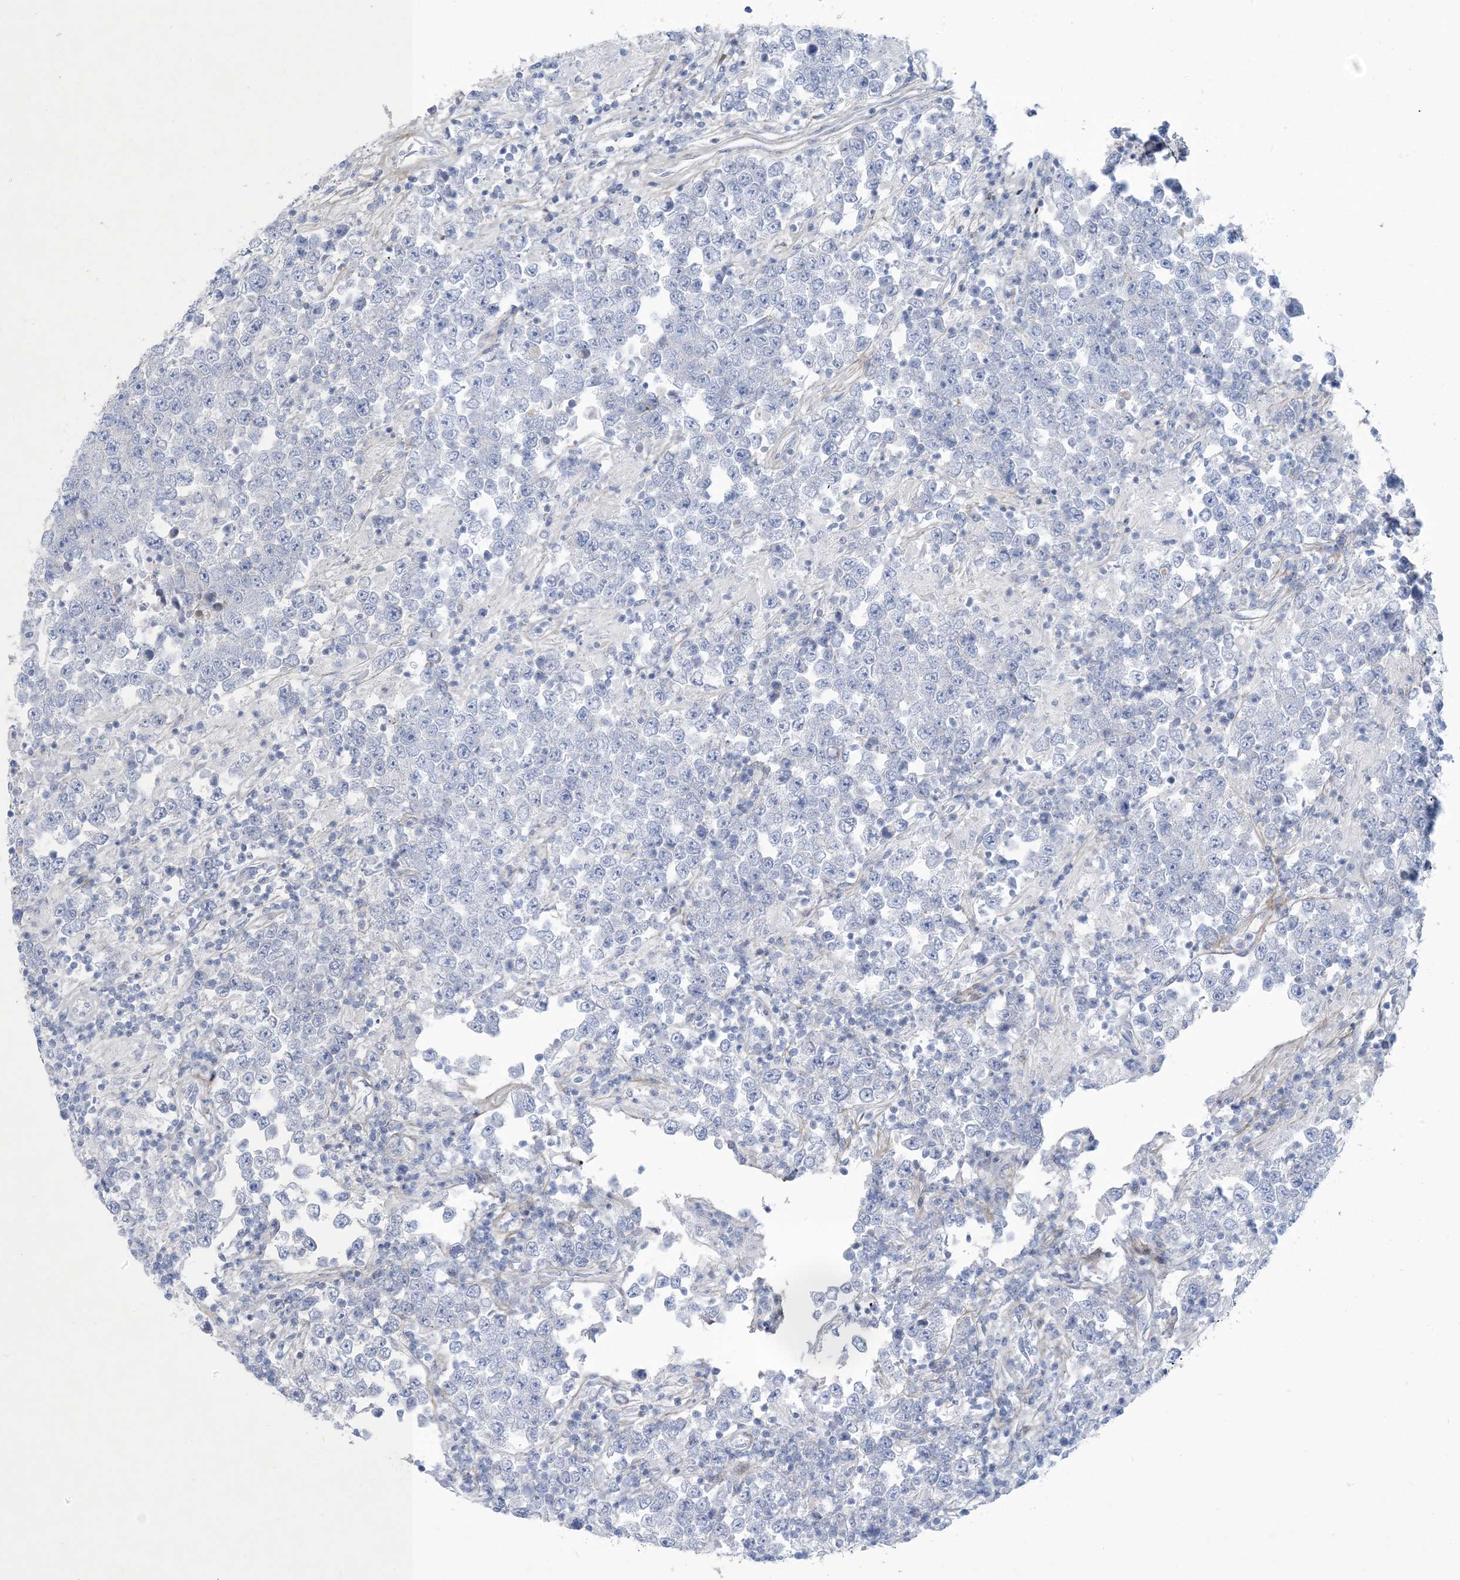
{"staining": {"intensity": "negative", "quantity": "none", "location": "none"}, "tissue": "testis cancer", "cell_type": "Tumor cells", "image_type": "cancer", "snomed": [{"axis": "morphology", "description": "Normal tissue, NOS"}, {"axis": "morphology", "description": "Urothelial carcinoma, High grade"}, {"axis": "morphology", "description": "Seminoma, NOS"}, {"axis": "morphology", "description": "Carcinoma, Embryonal, NOS"}, {"axis": "topography", "description": "Urinary bladder"}, {"axis": "topography", "description": "Testis"}], "caption": "High magnification brightfield microscopy of testis cancer stained with DAB (3,3'-diaminobenzidine) (brown) and counterstained with hematoxylin (blue): tumor cells show no significant positivity.", "gene": "MOXD1", "patient": {"sex": "male", "age": 41}}